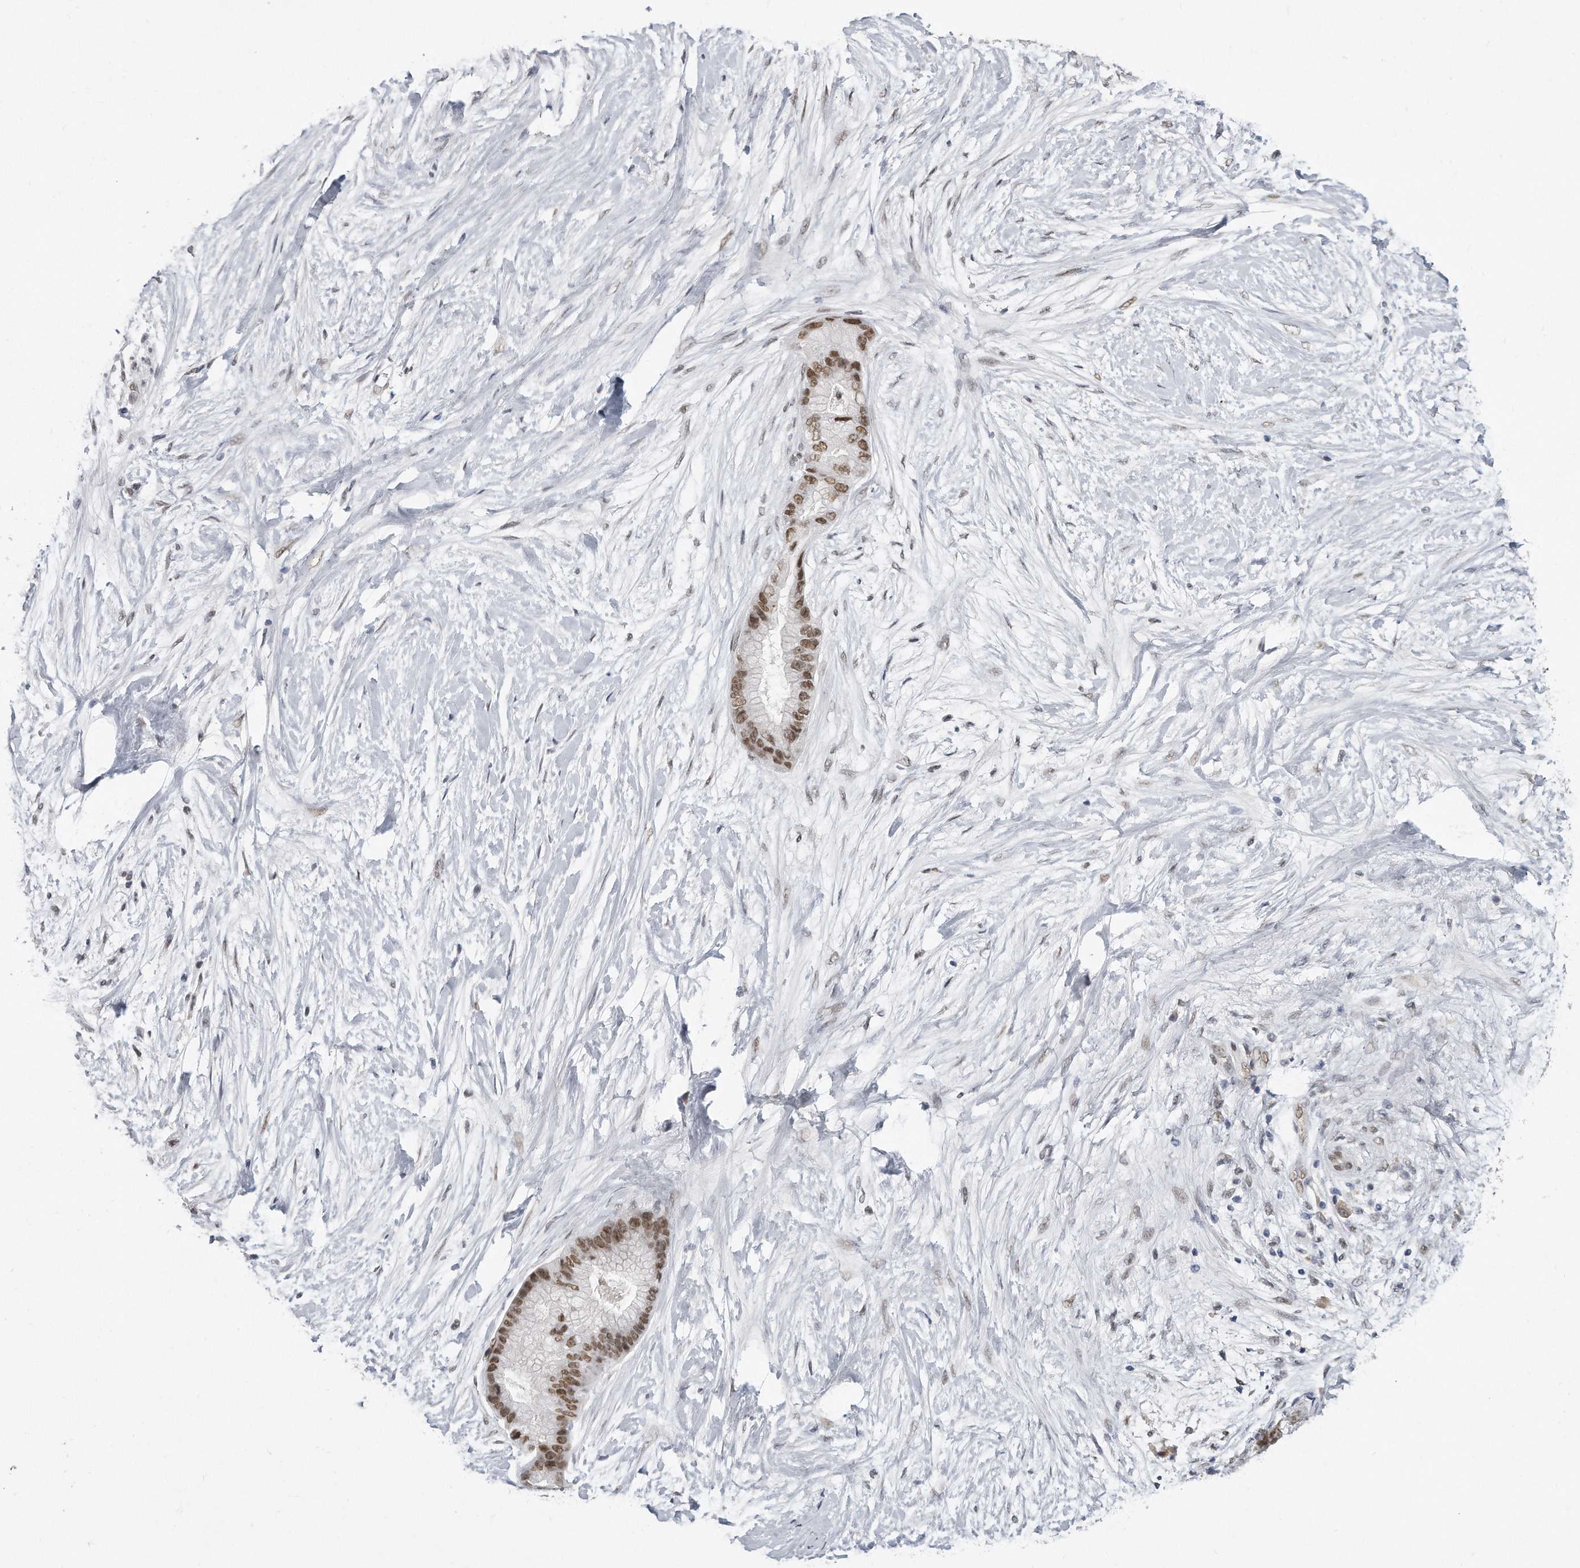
{"staining": {"intensity": "moderate", "quantity": ">75%", "location": "nuclear"}, "tissue": "pancreatic cancer", "cell_type": "Tumor cells", "image_type": "cancer", "snomed": [{"axis": "morphology", "description": "Adenocarcinoma, NOS"}, {"axis": "topography", "description": "Pancreas"}], "caption": "Human pancreatic cancer (adenocarcinoma) stained with a protein marker demonstrates moderate staining in tumor cells.", "gene": "CTBP2", "patient": {"sex": "male", "age": 53}}